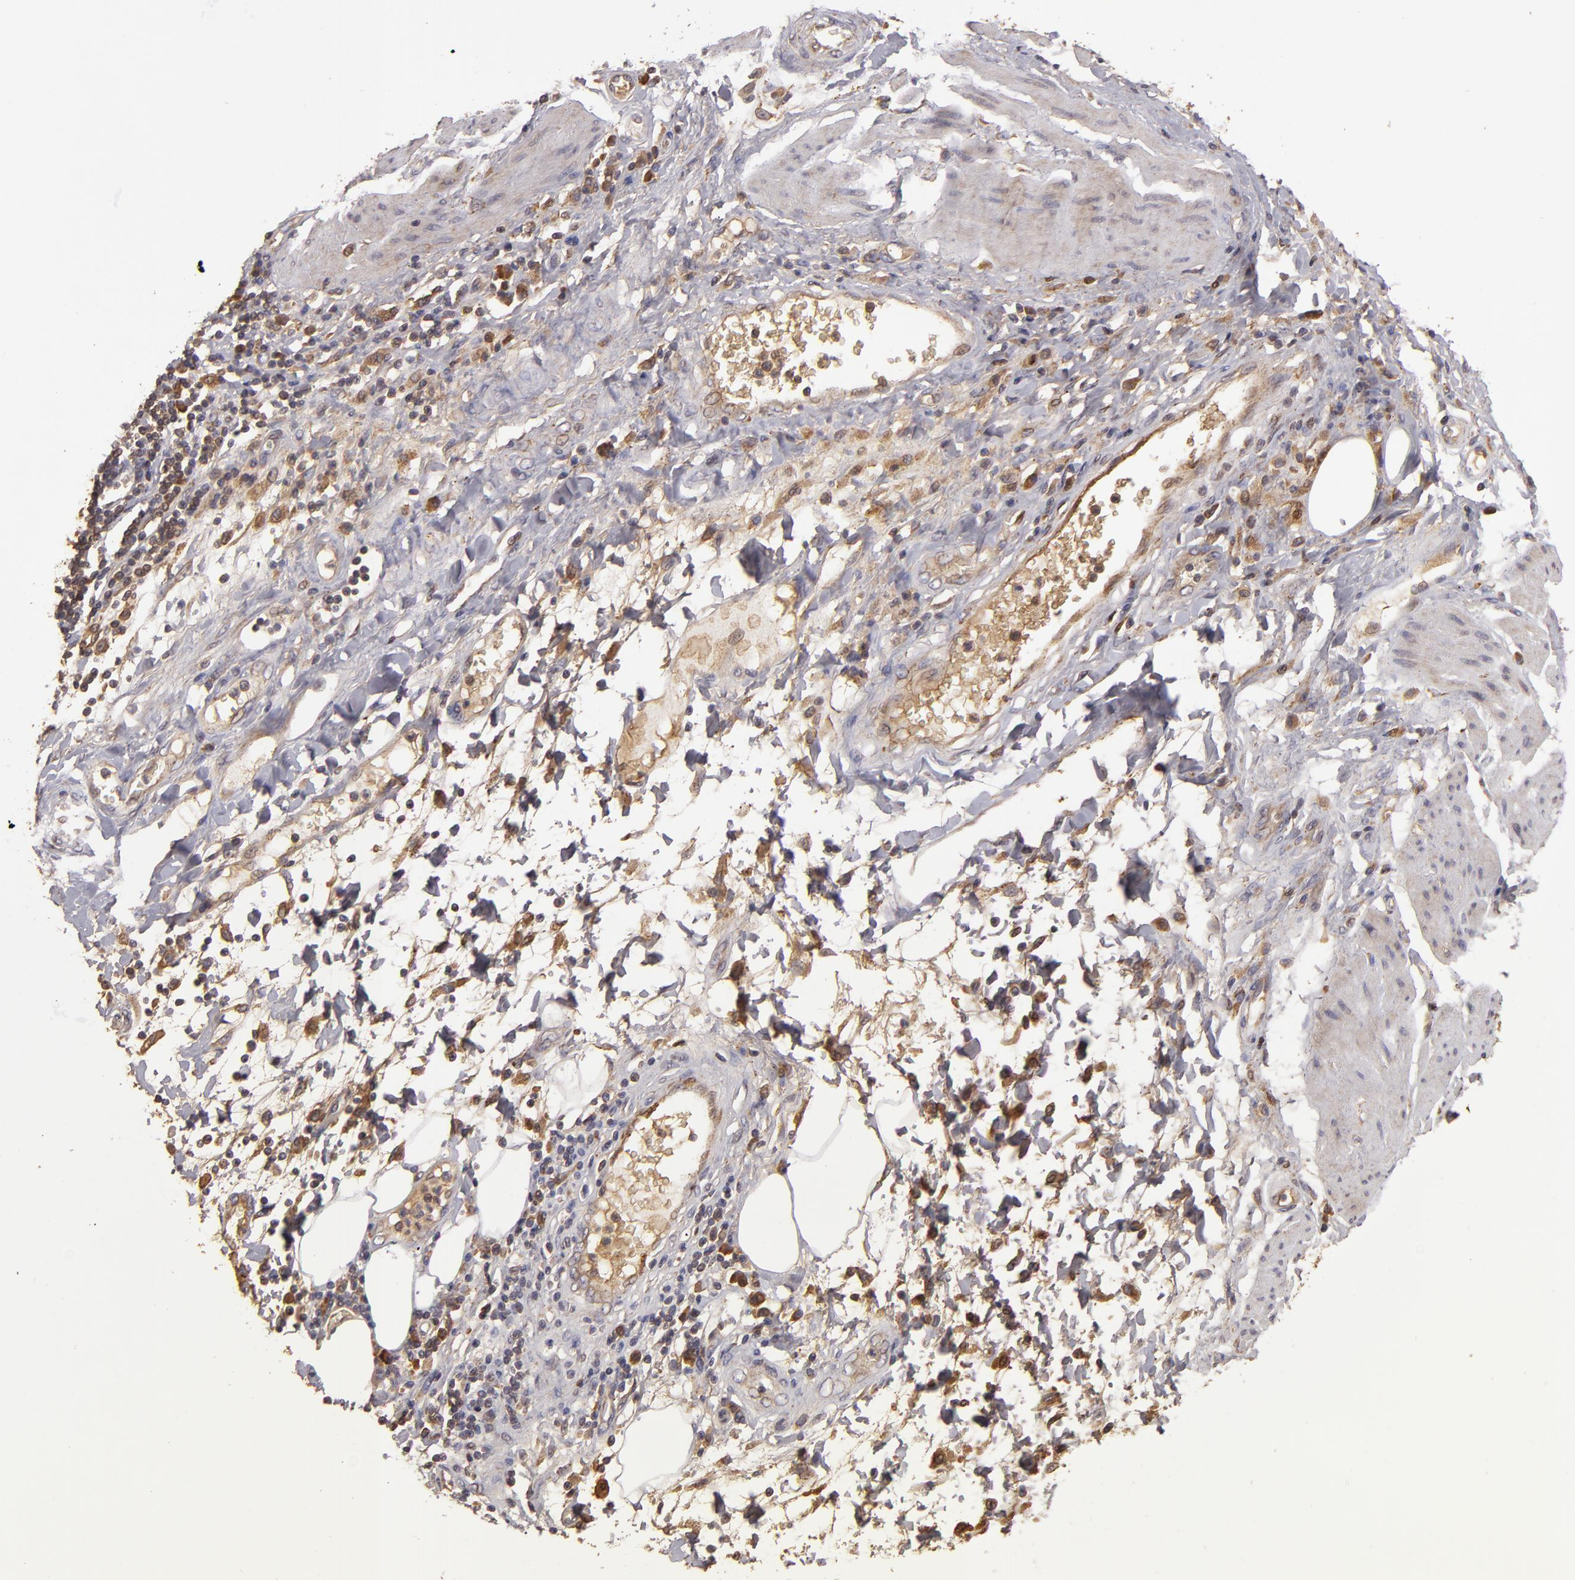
{"staining": {"intensity": "moderate", "quantity": ">75%", "location": "cytoplasmic/membranous"}, "tissue": "stomach cancer", "cell_type": "Tumor cells", "image_type": "cancer", "snomed": [{"axis": "morphology", "description": "Adenocarcinoma, NOS"}, {"axis": "topography", "description": "Pancreas"}, {"axis": "topography", "description": "Stomach, upper"}], "caption": "Adenocarcinoma (stomach) tissue demonstrates moderate cytoplasmic/membranous expression in about >75% of tumor cells", "gene": "CFB", "patient": {"sex": "male", "age": 77}}